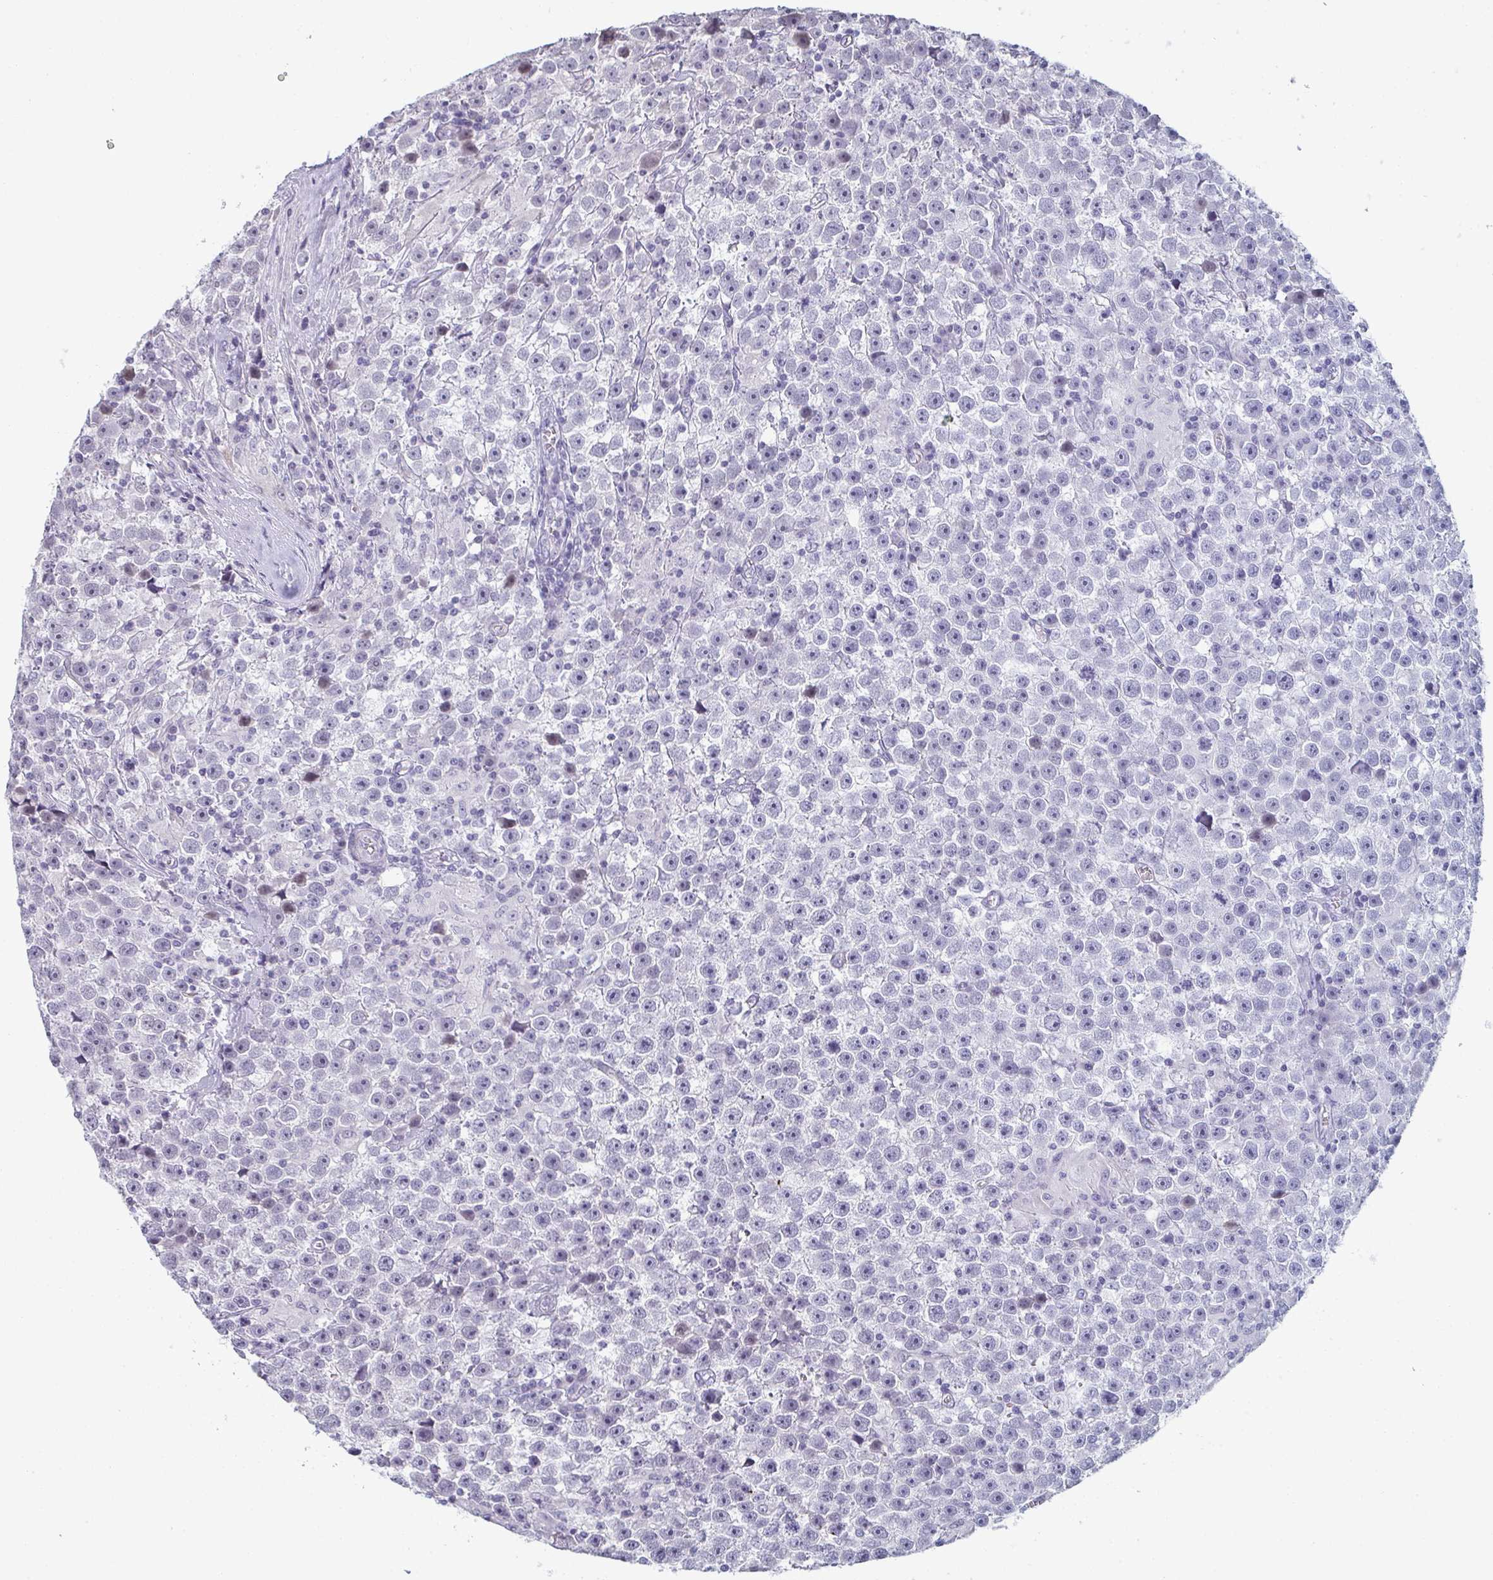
{"staining": {"intensity": "negative", "quantity": "none", "location": "none"}, "tissue": "testis cancer", "cell_type": "Tumor cells", "image_type": "cancer", "snomed": [{"axis": "morphology", "description": "Seminoma, NOS"}, {"axis": "topography", "description": "Testis"}], "caption": "An immunohistochemistry (IHC) image of seminoma (testis) is shown. There is no staining in tumor cells of seminoma (testis). The staining was performed using DAB (3,3'-diaminobenzidine) to visualize the protein expression in brown, while the nuclei were stained in blue with hematoxylin (Magnification: 20x).", "gene": "A1CF", "patient": {"sex": "male", "age": 31}}